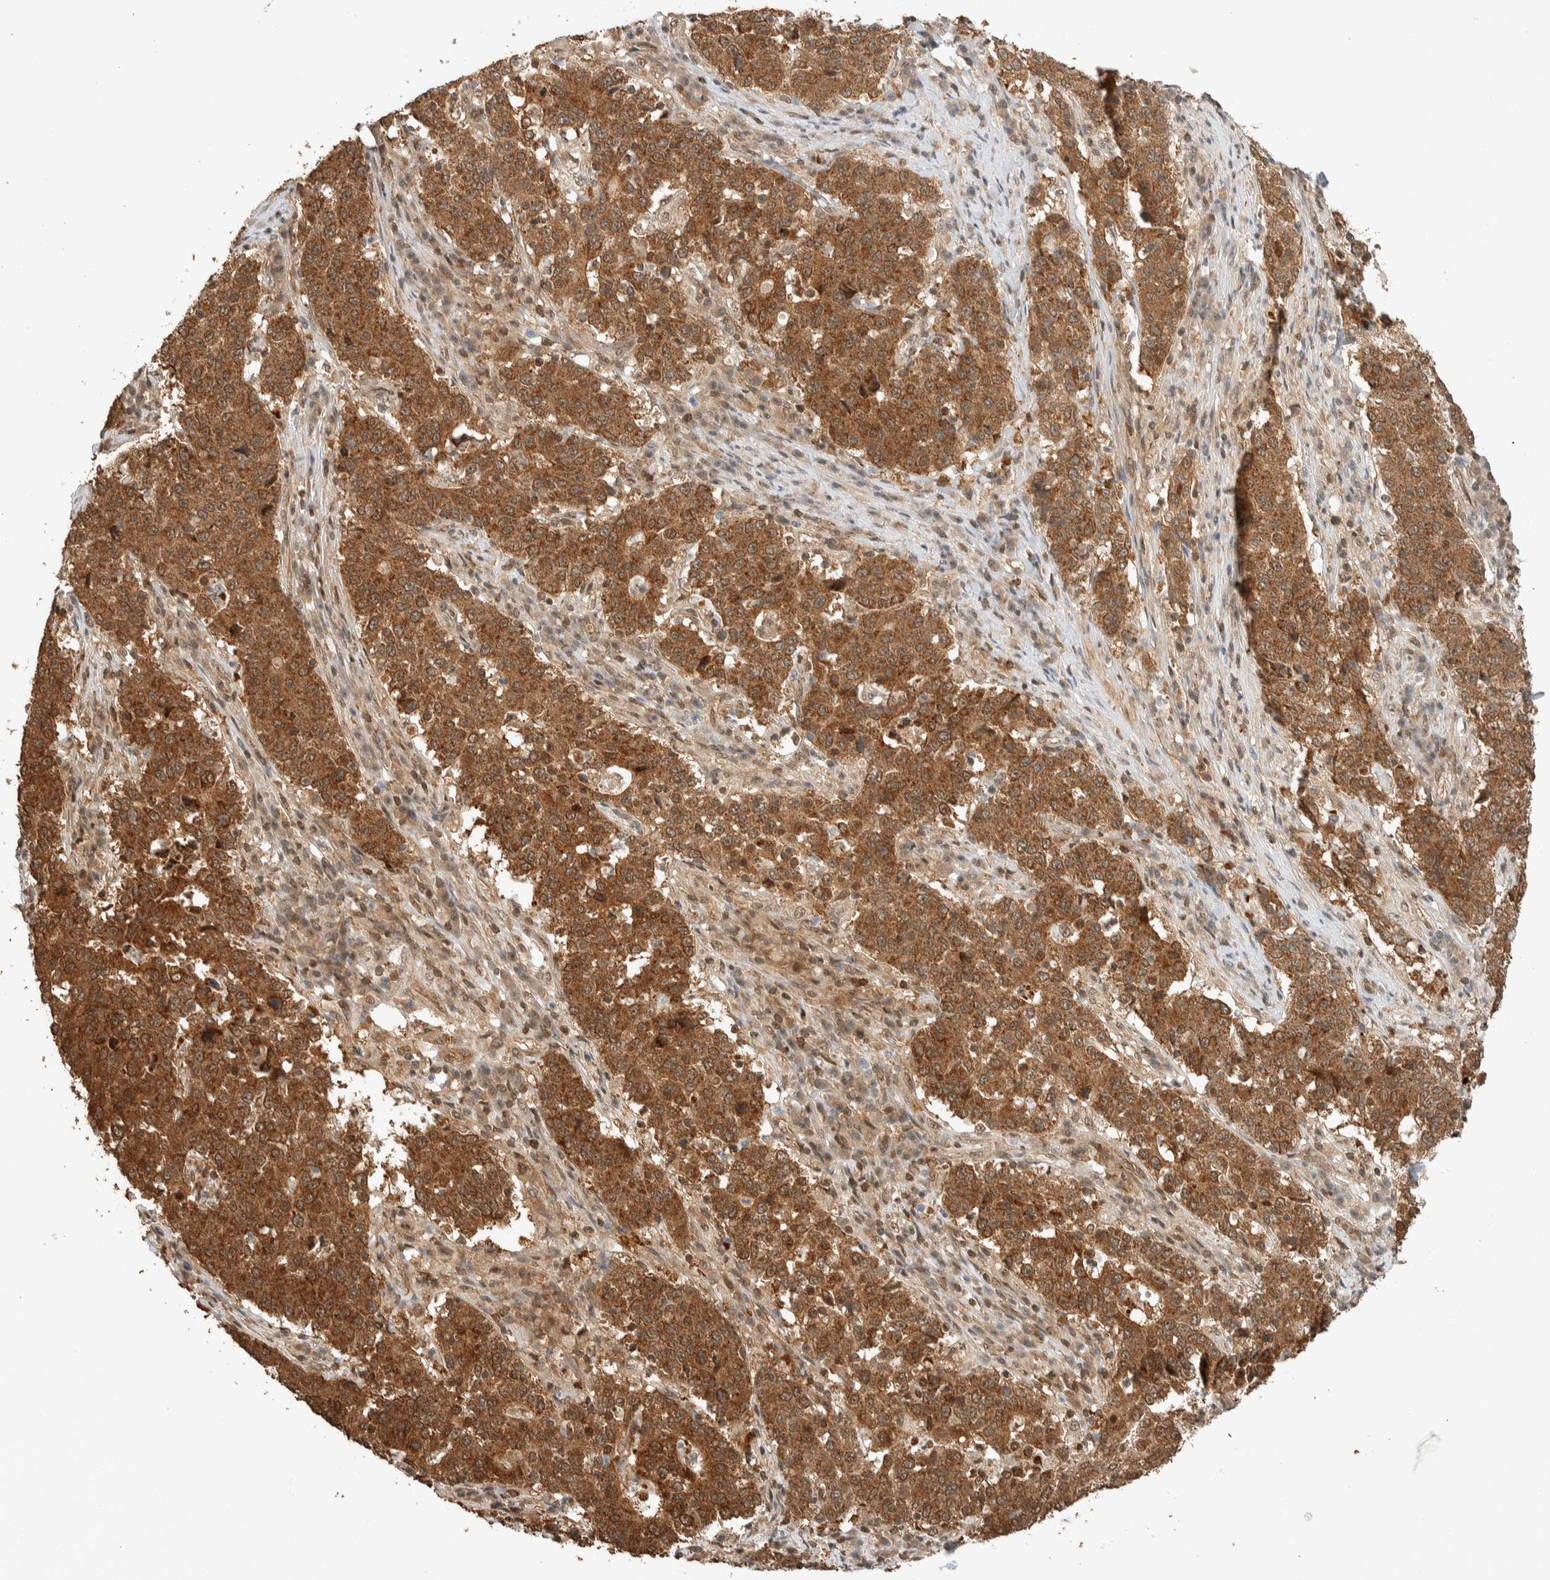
{"staining": {"intensity": "strong", "quantity": ">75%", "location": "cytoplasmic/membranous"}, "tissue": "stomach cancer", "cell_type": "Tumor cells", "image_type": "cancer", "snomed": [{"axis": "morphology", "description": "Adenocarcinoma, NOS"}, {"axis": "topography", "description": "Stomach"}], "caption": "Brown immunohistochemical staining in stomach adenocarcinoma shows strong cytoplasmic/membranous staining in about >75% of tumor cells.", "gene": "ZBTB2", "patient": {"sex": "male", "age": 59}}